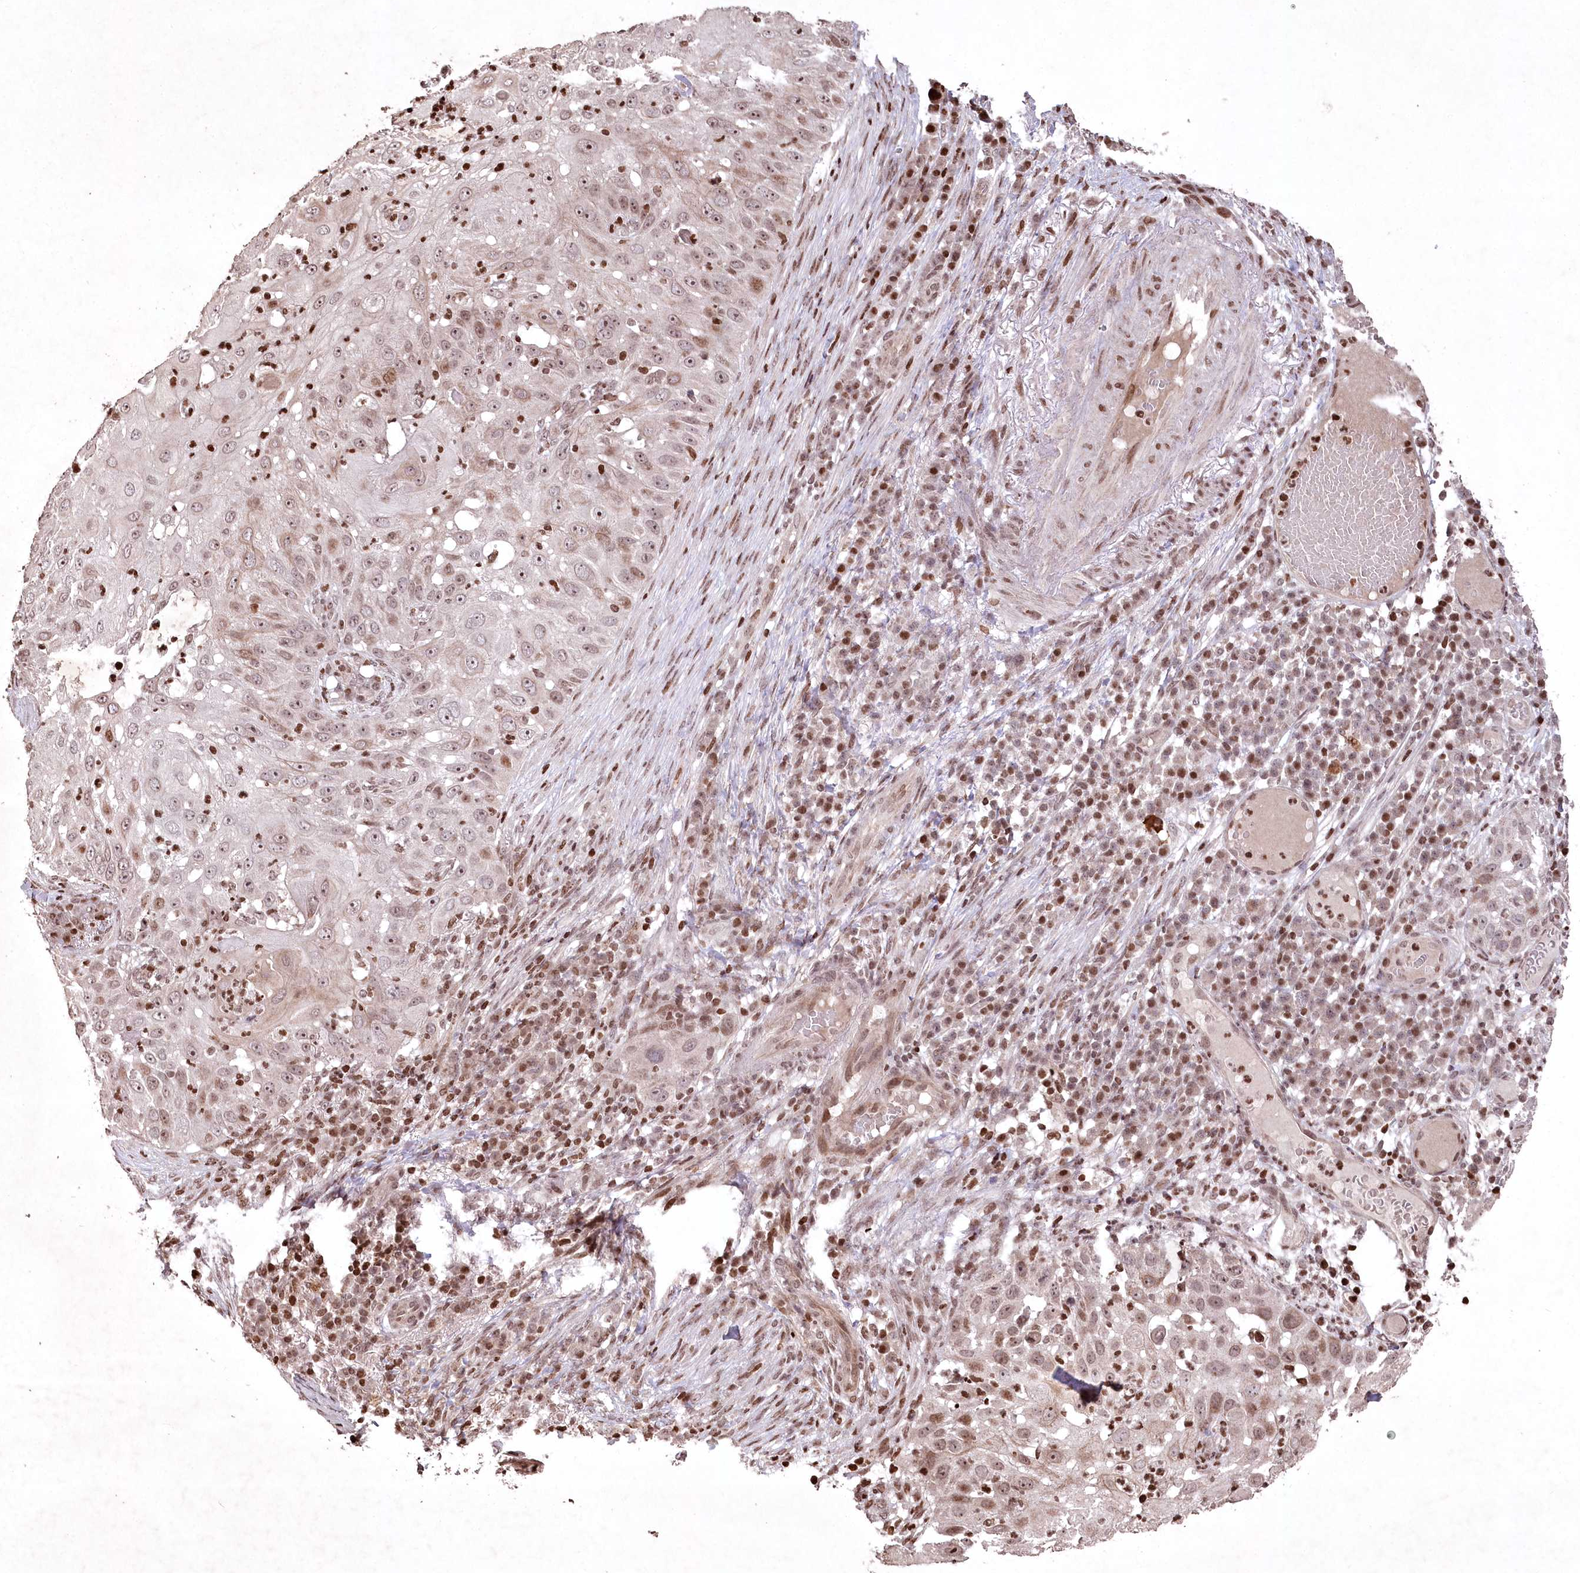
{"staining": {"intensity": "moderate", "quantity": ">75%", "location": "nuclear"}, "tissue": "skin cancer", "cell_type": "Tumor cells", "image_type": "cancer", "snomed": [{"axis": "morphology", "description": "Squamous cell carcinoma, NOS"}, {"axis": "topography", "description": "Skin"}], "caption": "Brown immunohistochemical staining in skin squamous cell carcinoma displays moderate nuclear staining in about >75% of tumor cells. (Brightfield microscopy of DAB IHC at high magnification).", "gene": "CCSER2", "patient": {"sex": "female", "age": 44}}